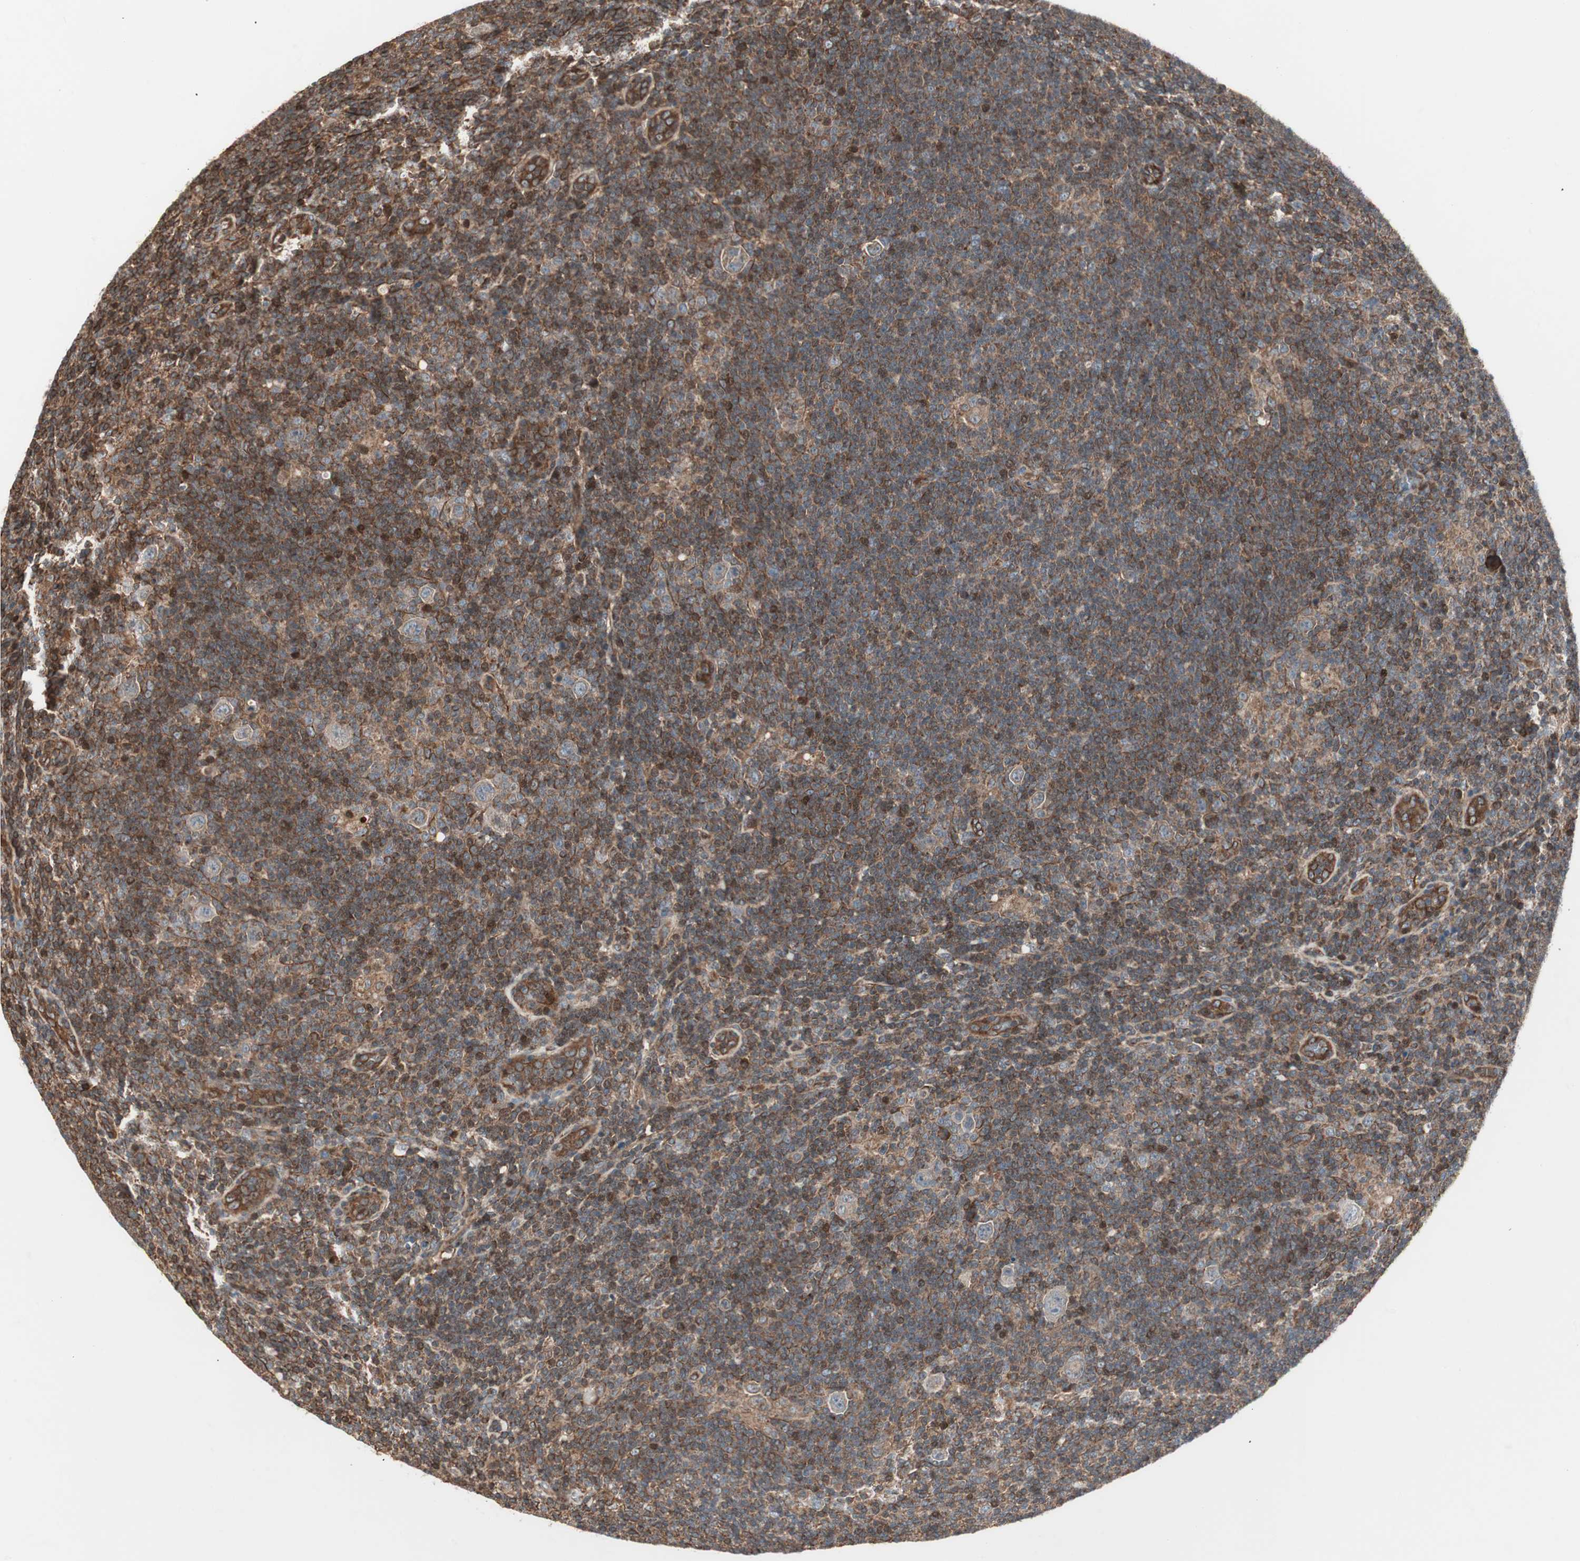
{"staining": {"intensity": "negative", "quantity": "none", "location": "none"}, "tissue": "lymphoma", "cell_type": "Tumor cells", "image_type": "cancer", "snomed": [{"axis": "morphology", "description": "Hodgkin's disease, NOS"}, {"axis": "topography", "description": "Lymph node"}], "caption": "This is an immunohistochemistry micrograph of lymphoma. There is no positivity in tumor cells.", "gene": "MAD2L2", "patient": {"sex": "female", "age": 57}}